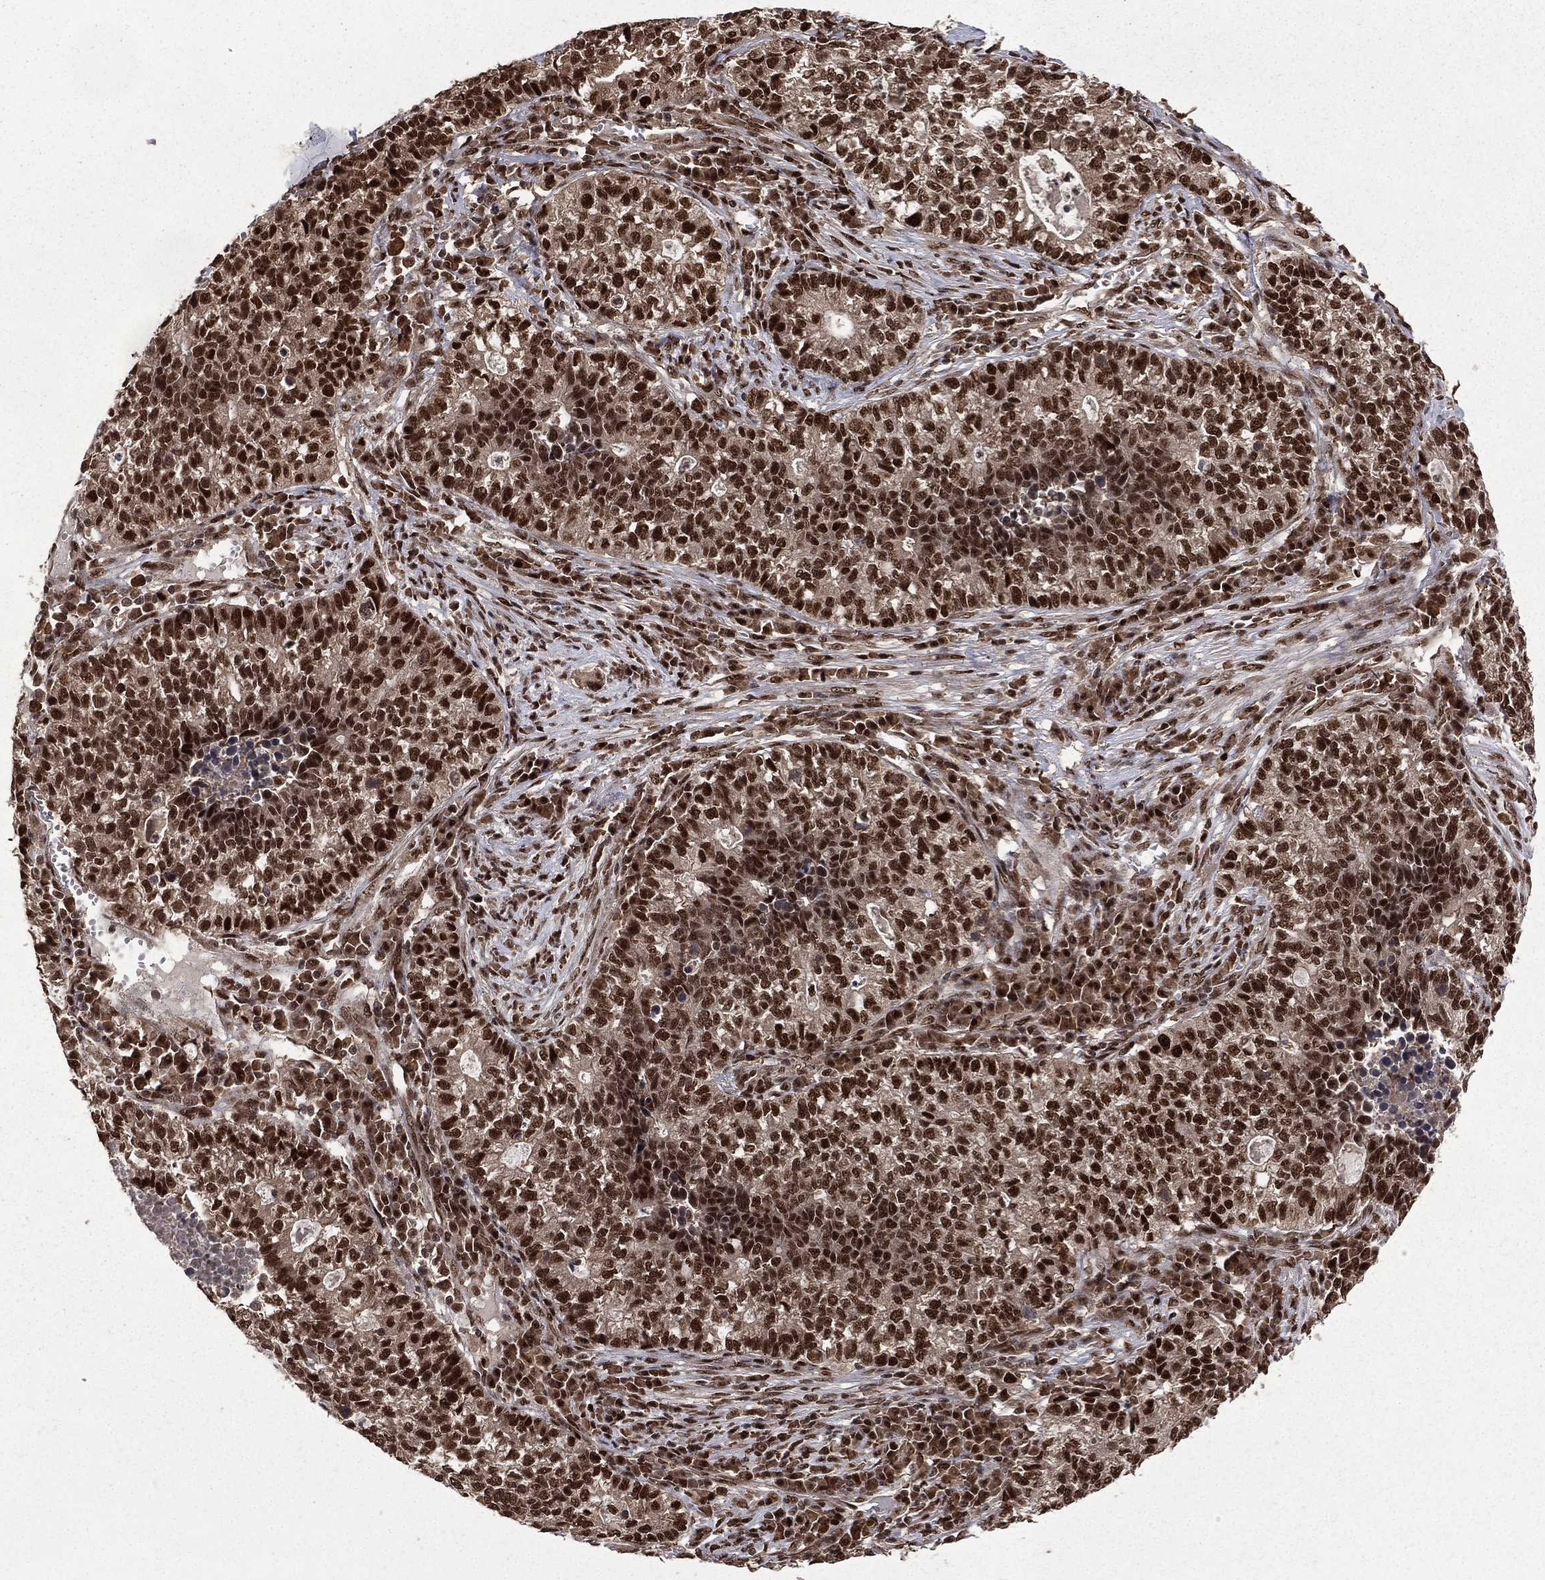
{"staining": {"intensity": "strong", "quantity": ">75%", "location": "nuclear"}, "tissue": "lung cancer", "cell_type": "Tumor cells", "image_type": "cancer", "snomed": [{"axis": "morphology", "description": "Adenocarcinoma, NOS"}, {"axis": "topography", "description": "Lung"}], "caption": "IHC of lung adenocarcinoma displays high levels of strong nuclear expression in approximately >75% of tumor cells. (DAB (3,3'-diaminobenzidine) IHC, brown staining for protein, blue staining for nuclei).", "gene": "JMJD6", "patient": {"sex": "male", "age": 57}}